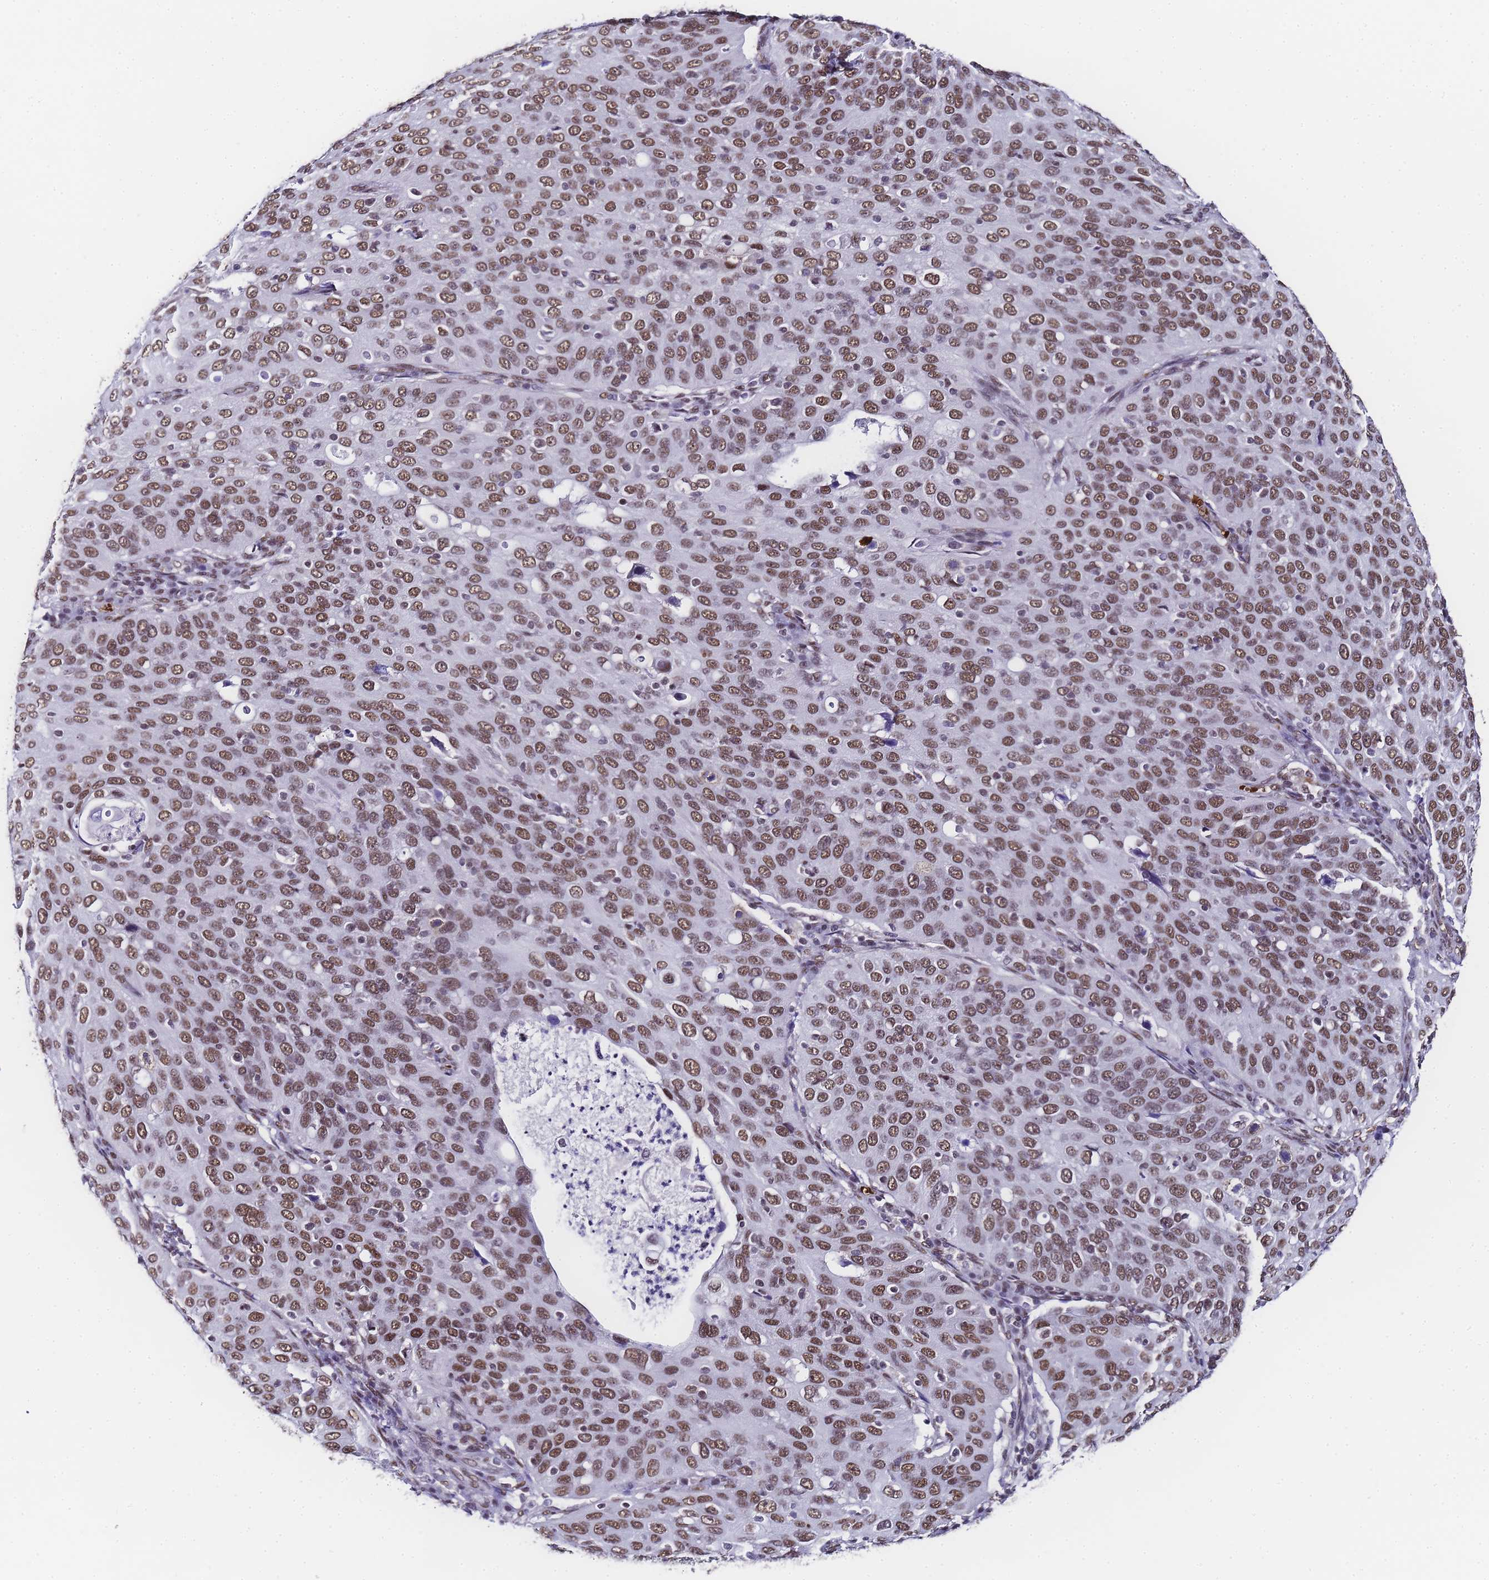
{"staining": {"intensity": "moderate", "quantity": ">75%", "location": "nuclear"}, "tissue": "cervical cancer", "cell_type": "Tumor cells", "image_type": "cancer", "snomed": [{"axis": "morphology", "description": "Squamous cell carcinoma, NOS"}, {"axis": "topography", "description": "Cervix"}], "caption": "Protein staining by immunohistochemistry shows moderate nuclear staining in about >75% of tumor cells in squamous cell carcinoma (cervical). (IHC, brightfield microscopy, high magnification).", "gene": "POLR1A", "patient": {"sex": "female", "age": 36}}